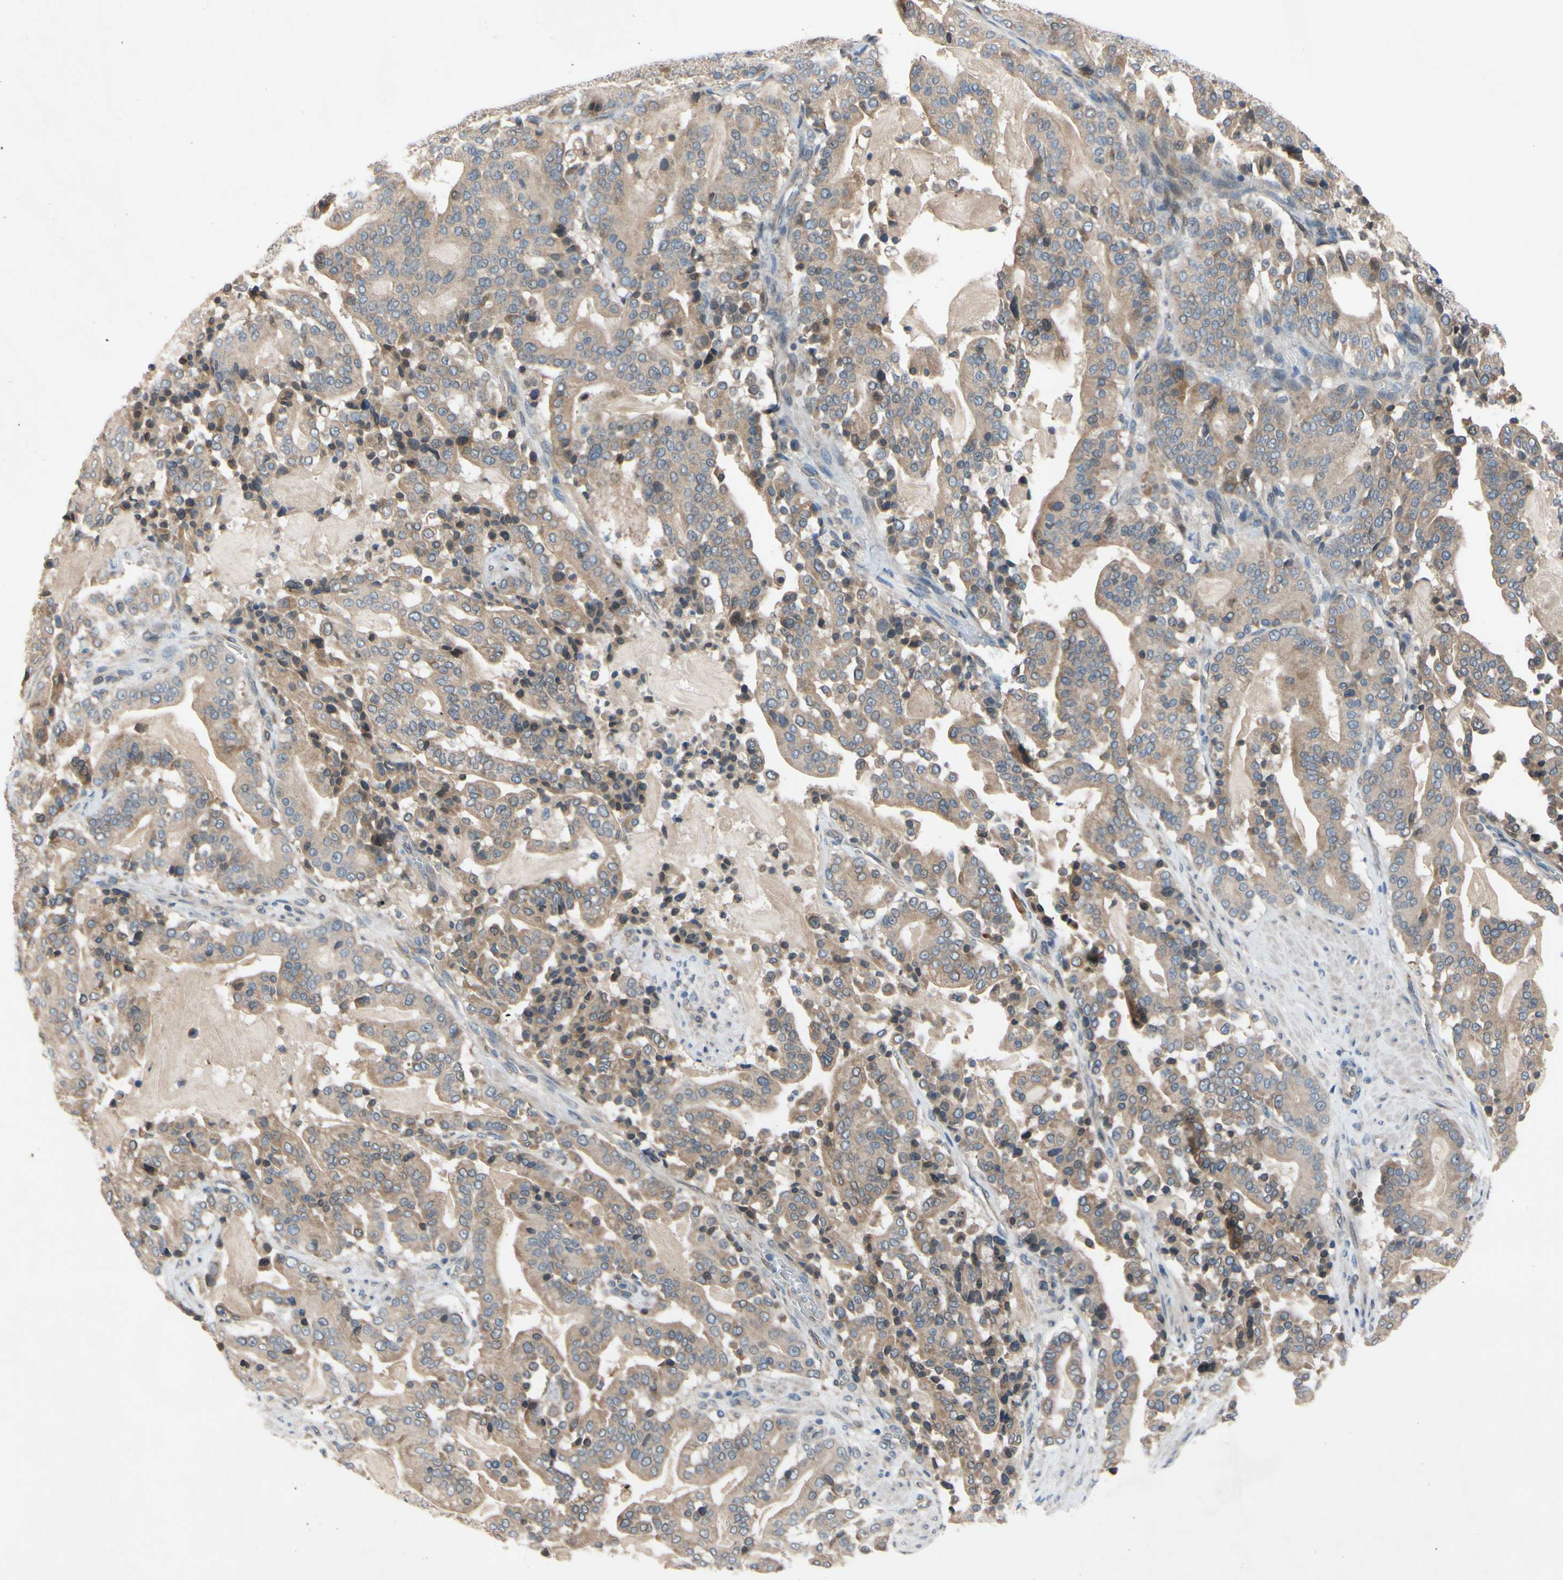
{"staining": {"intensity": "weak", "quantity": ">75%", "location": "cytoplasmic/membranous"}, "tissue": "pancreatic cancer", "cell_type": "Tumor cells", "image_type": "cancer", "snomed": [{"axis": "morphology", "description": "Adenocarcinoma, NOS"}, {"axis": "topography", "description": "Pancreas"}], "caption": "Protein expression analysis of pancreatic cancer (adenocarcinoma) reveals weak cytoplasmic/membranous staining in about >75% of tumor cells. The protein is stained brown, and the nuclei are stained in blue (DAB IHC with brightfield microscopy, high magnification).", "gene": "PRXL2A", "patient": {"sex": "male", "age": 63}}